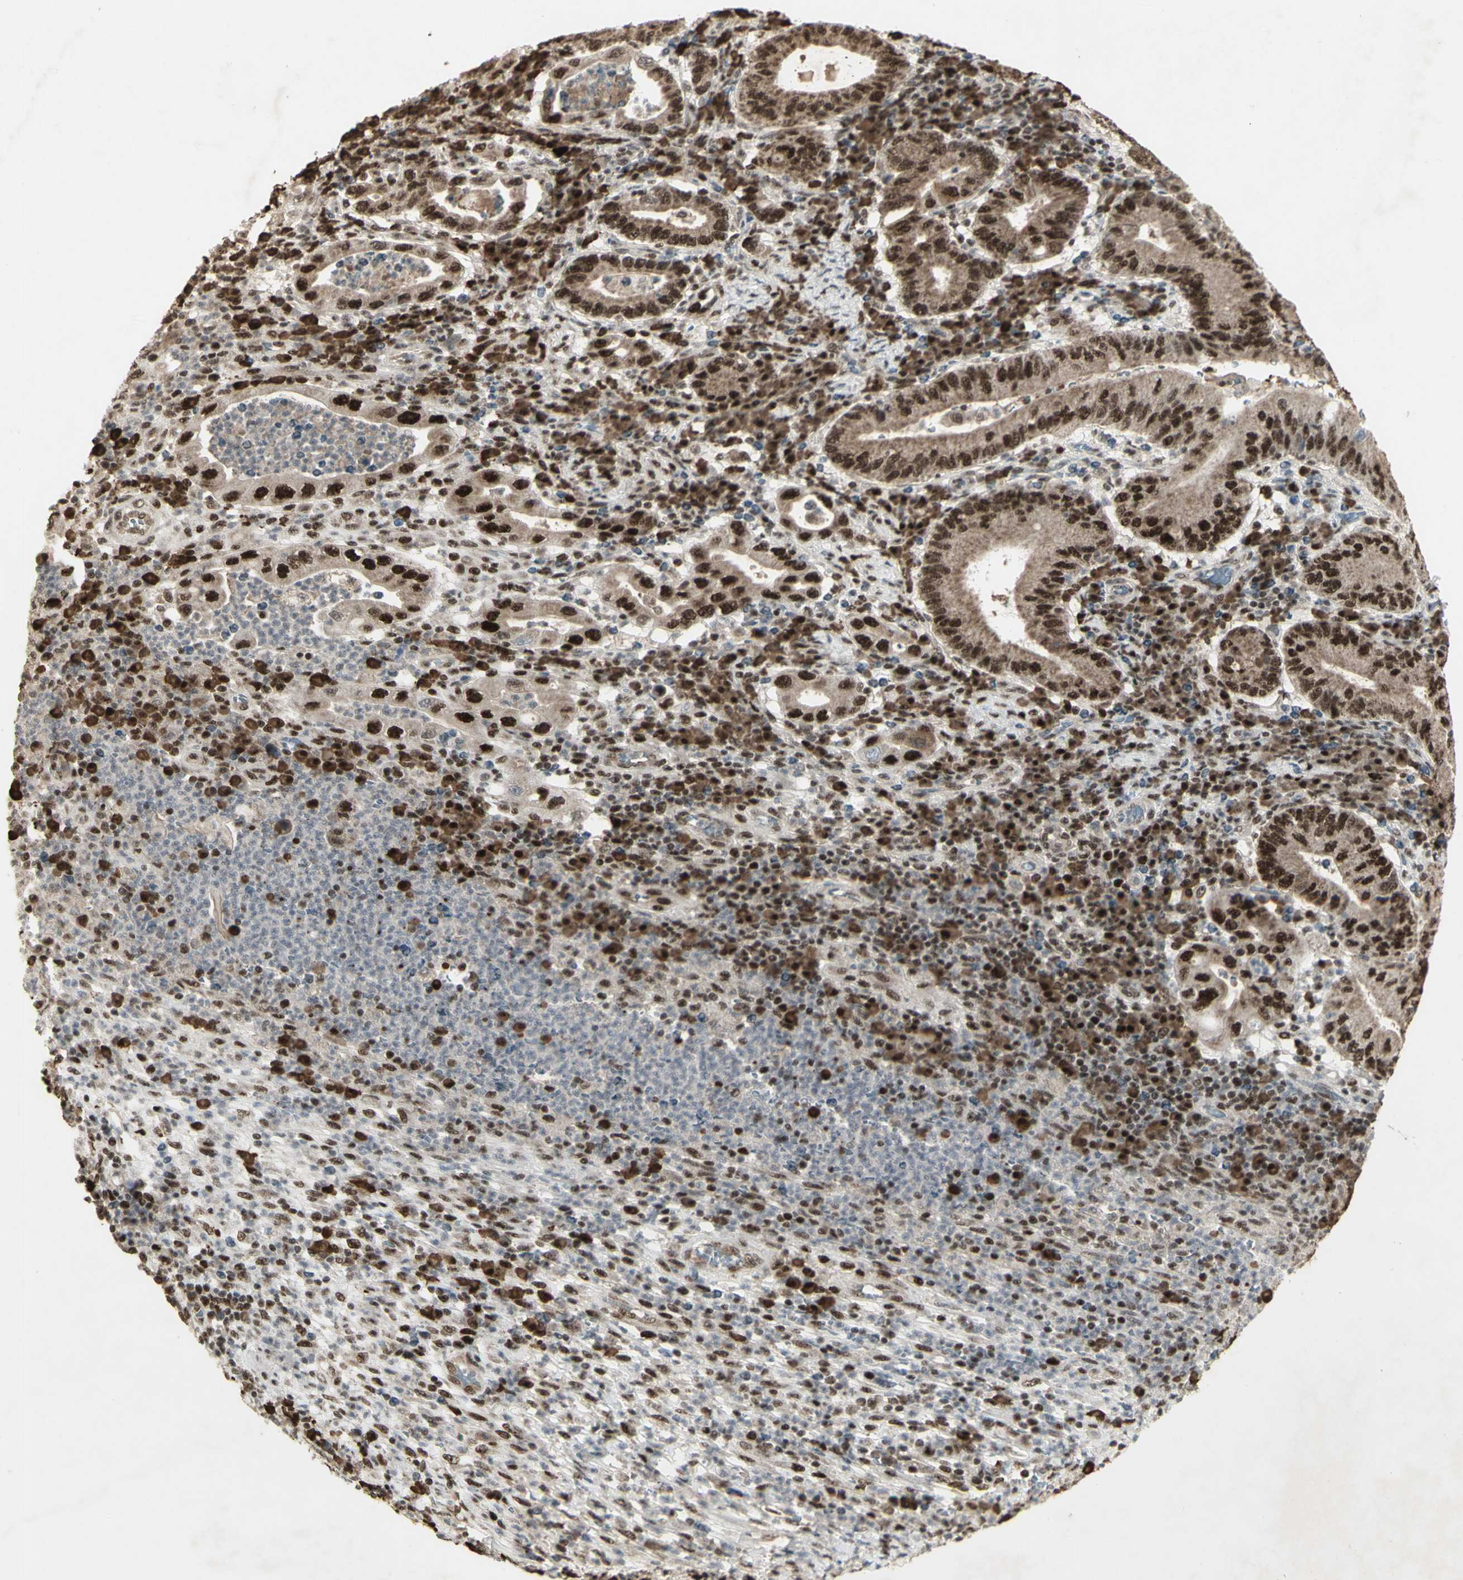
{"staining": {"intensity": "strong", "quantity": "25%-75%", "location": "nuclear"}, "tissue": "stomach cancer", "cell_type": "Tumor cells", "image_type": "cancer", "snomed": [{"axis": "morphology", "description": "Normal tissue, NOS"}, {"axis": "morphology", "description": "Adenocarcinoma, NOS"}, {"axis": "topography", "description": "Esophagus"}, {"axis": "topography", "description": "Stomach, upper"}, {"axis": "topography", "description": "Peripheral nerve tissue"}], "caption": "Immunohistochemical staining of stomach cancer reveals high levels of strong nuclear positivity in approximately 25%-75% of tumor cells.", "gene": "CCNT1", "patient": {"sex": "male", "age": 62}}